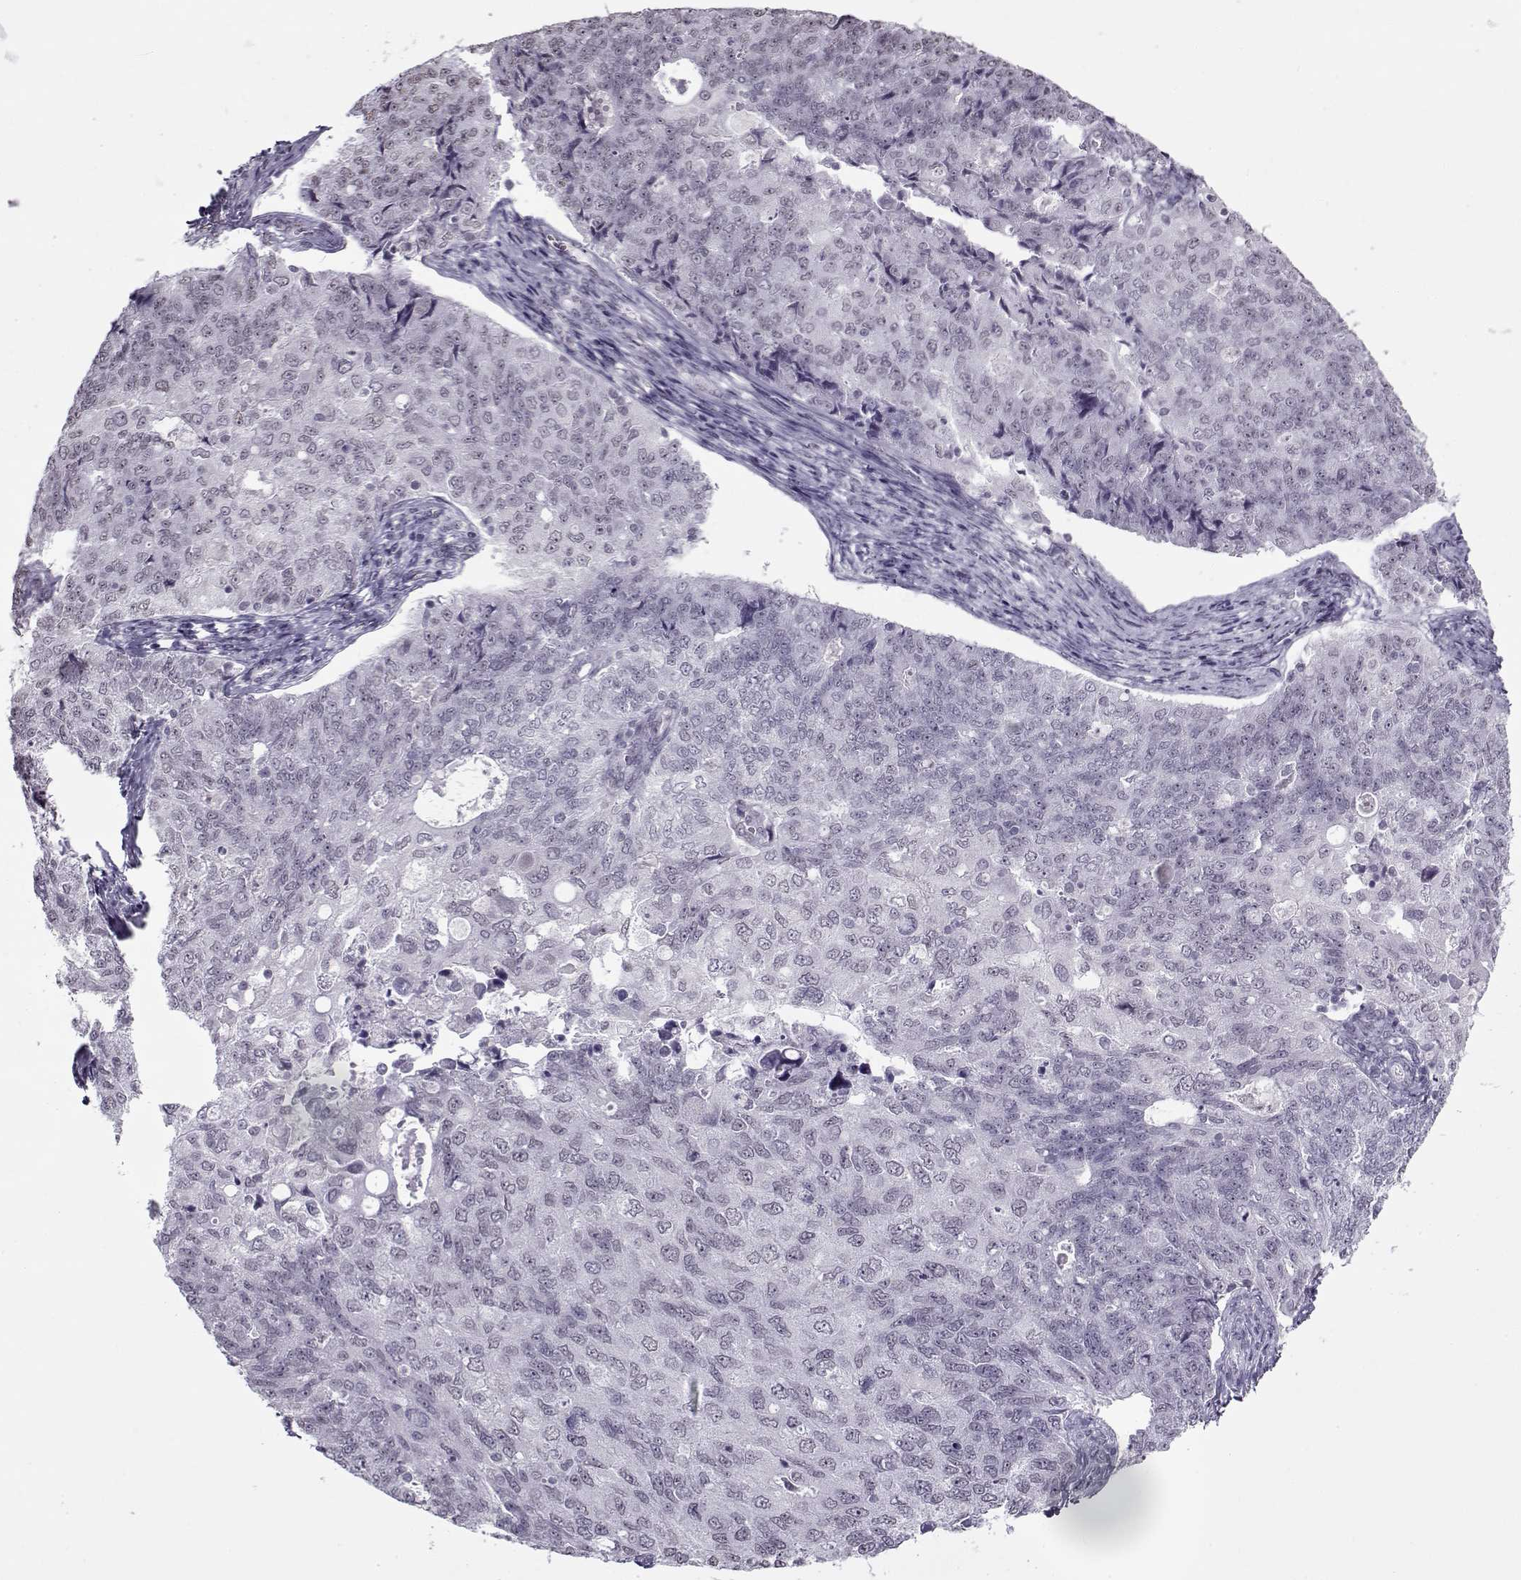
{"staining": {"intensity": "negative", "quantity": "none", "location": "none"}, "tissue": "endometrial cancer", "cell_type": "Tumor cells", "image_type": "cancer", "snomed": [{"axis": "morphology", "description": "Adenocarcinoma, NOS"}, {"axis": "topography", "description": "Endometrium"}], "caption": "This is an IHC histopathology image of endometrial cancer. There is no positivity in tumor cells.", "gene": "PRMT8", "patient": {"sex": "female", "age": 43}}